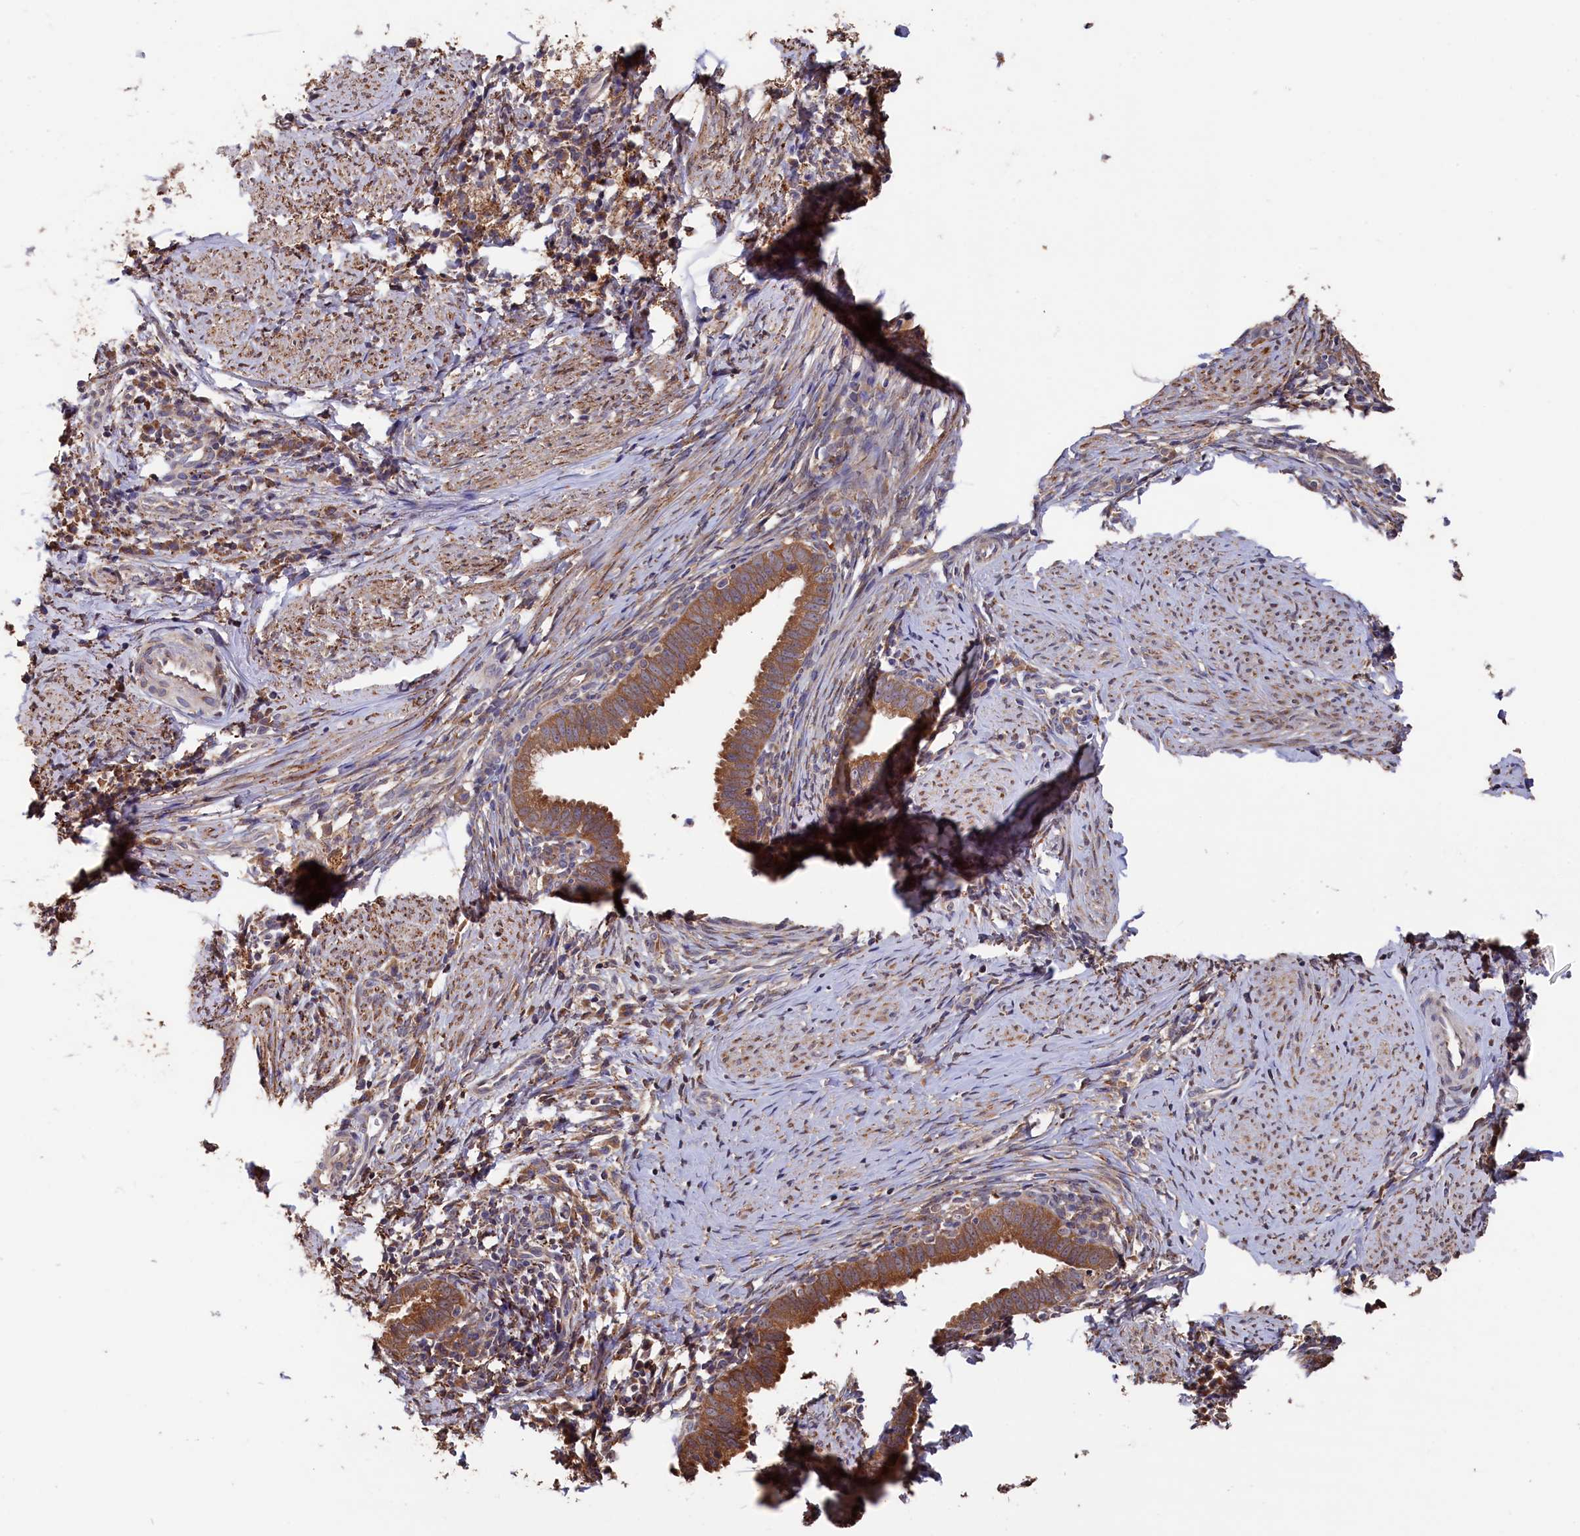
{"staining": {"intensity": "moderate", "quantity": ">75%", "location": "cytoplasmic/membranous"}, "tissue": "cervical cancer", "cell_type": "Tumor cells", "image_type": "cancer", "snomed": [{"axis": "morphology", "description": "Adenocarcinoma, NOS"}, {"axis": "topography", "description": "Cervix"}], "caption": "Immunohistochemistry staining of cervical cancer (adenocarcinoma), which exhibits medium levels of moderate cytoplasmic/membranous staining in about >75% of tumor cells indicating moderate cytoplasmic/membranous protein staining. The staining was performed using DAB (brown) for protein detection and nuclei were counterstained in hematoxylin (blue).", "gene": "SLC12A4", "patient": {"sex": "female", "age": 36}}